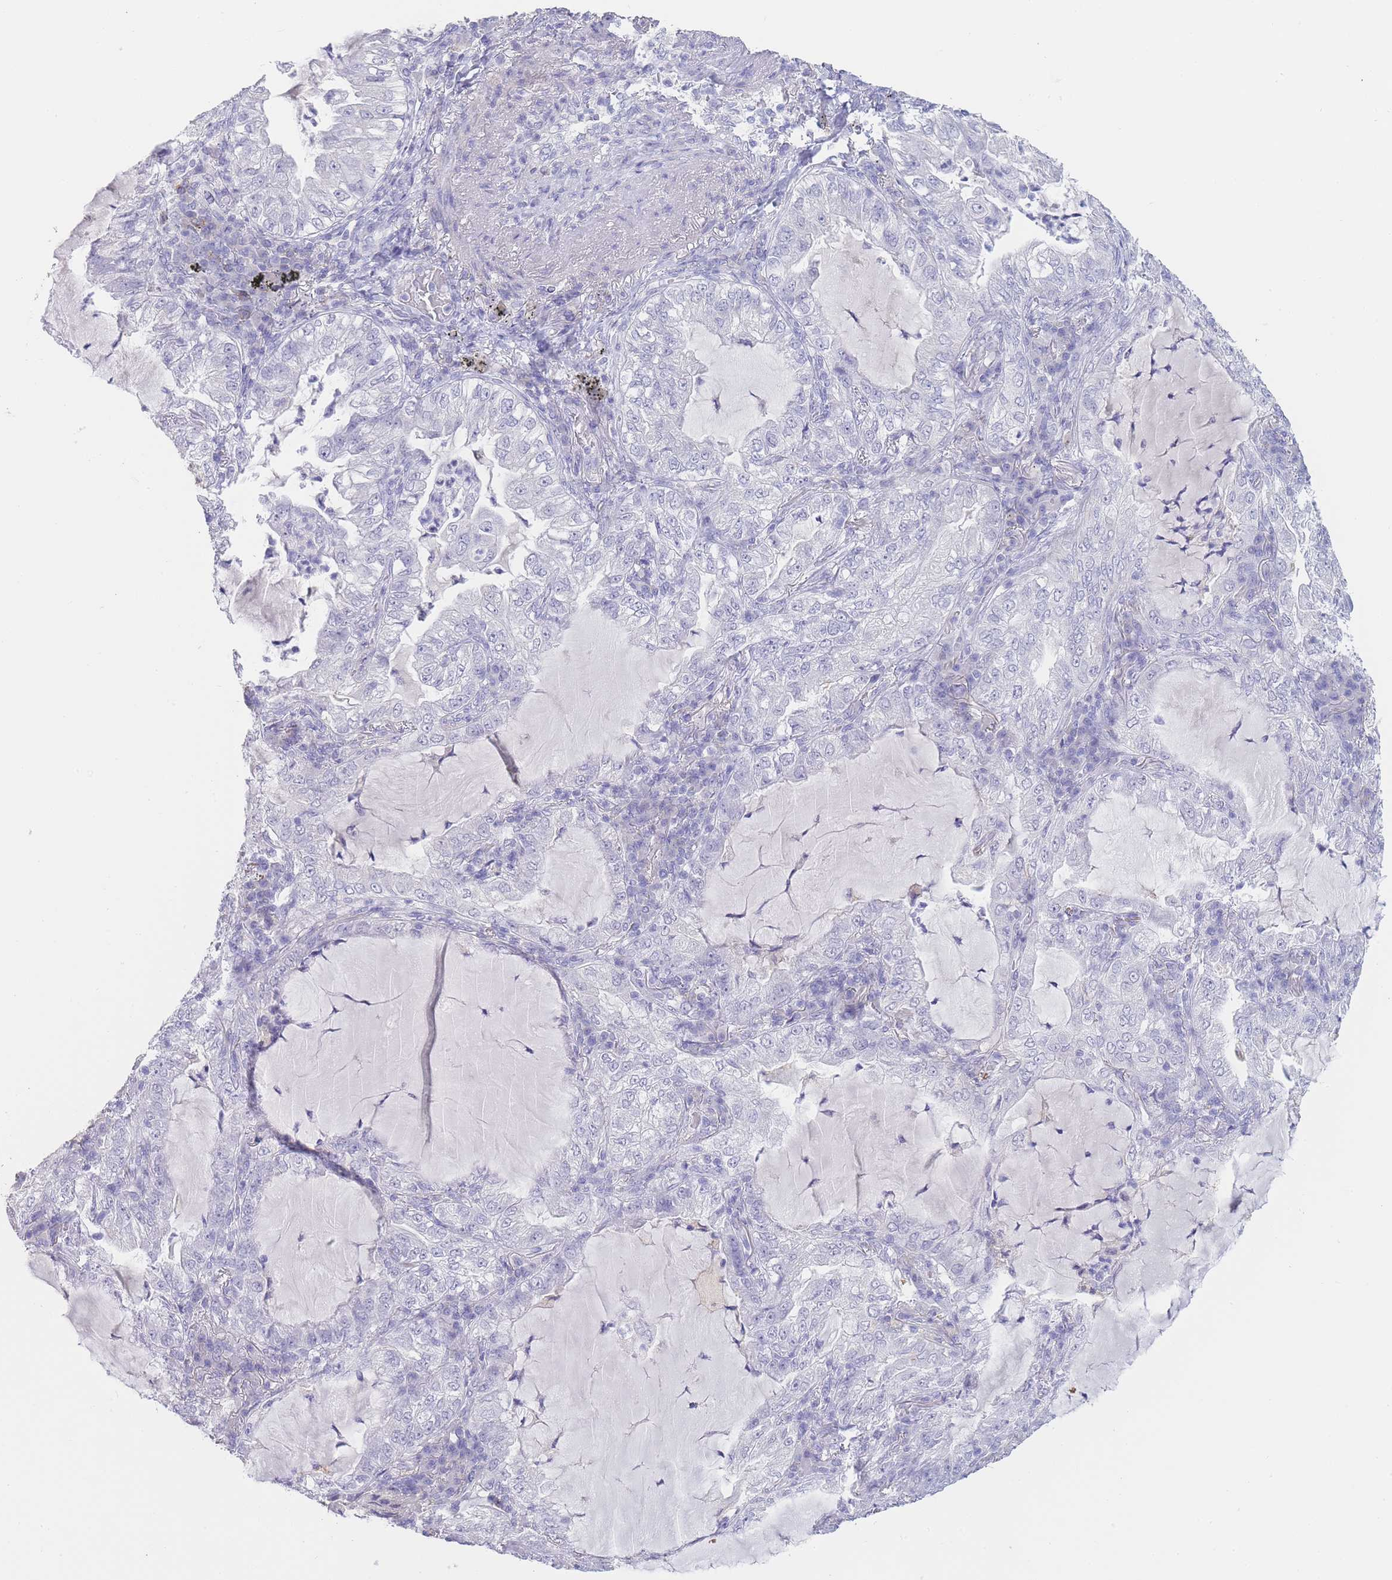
{"staining": {"intensity": "negative", "quantity": "none", "location": "none"}, "tissue": "lung cancer", "cell_type": "Tumor cells", "image_type": "cancer", "snomed": [{"axis": "morphology", "description": "Adenocarcinoma, NOS"}, {"axis": "topography", "description": "Lung"}], "caption": "High power microscopy histopathology image of an immunohistochemistry (IHC) photomicrograph of lung cancer (adenocarcinoma), revealing no significant staining in tumor cells. Brightfield microscopy of immunohistochemistry (IHC) stained with DAB (brown) and hematoxylin (blue), captured at high magnification.", "gene": "CD37", "patient": {"sex": "female", "age": 73}}